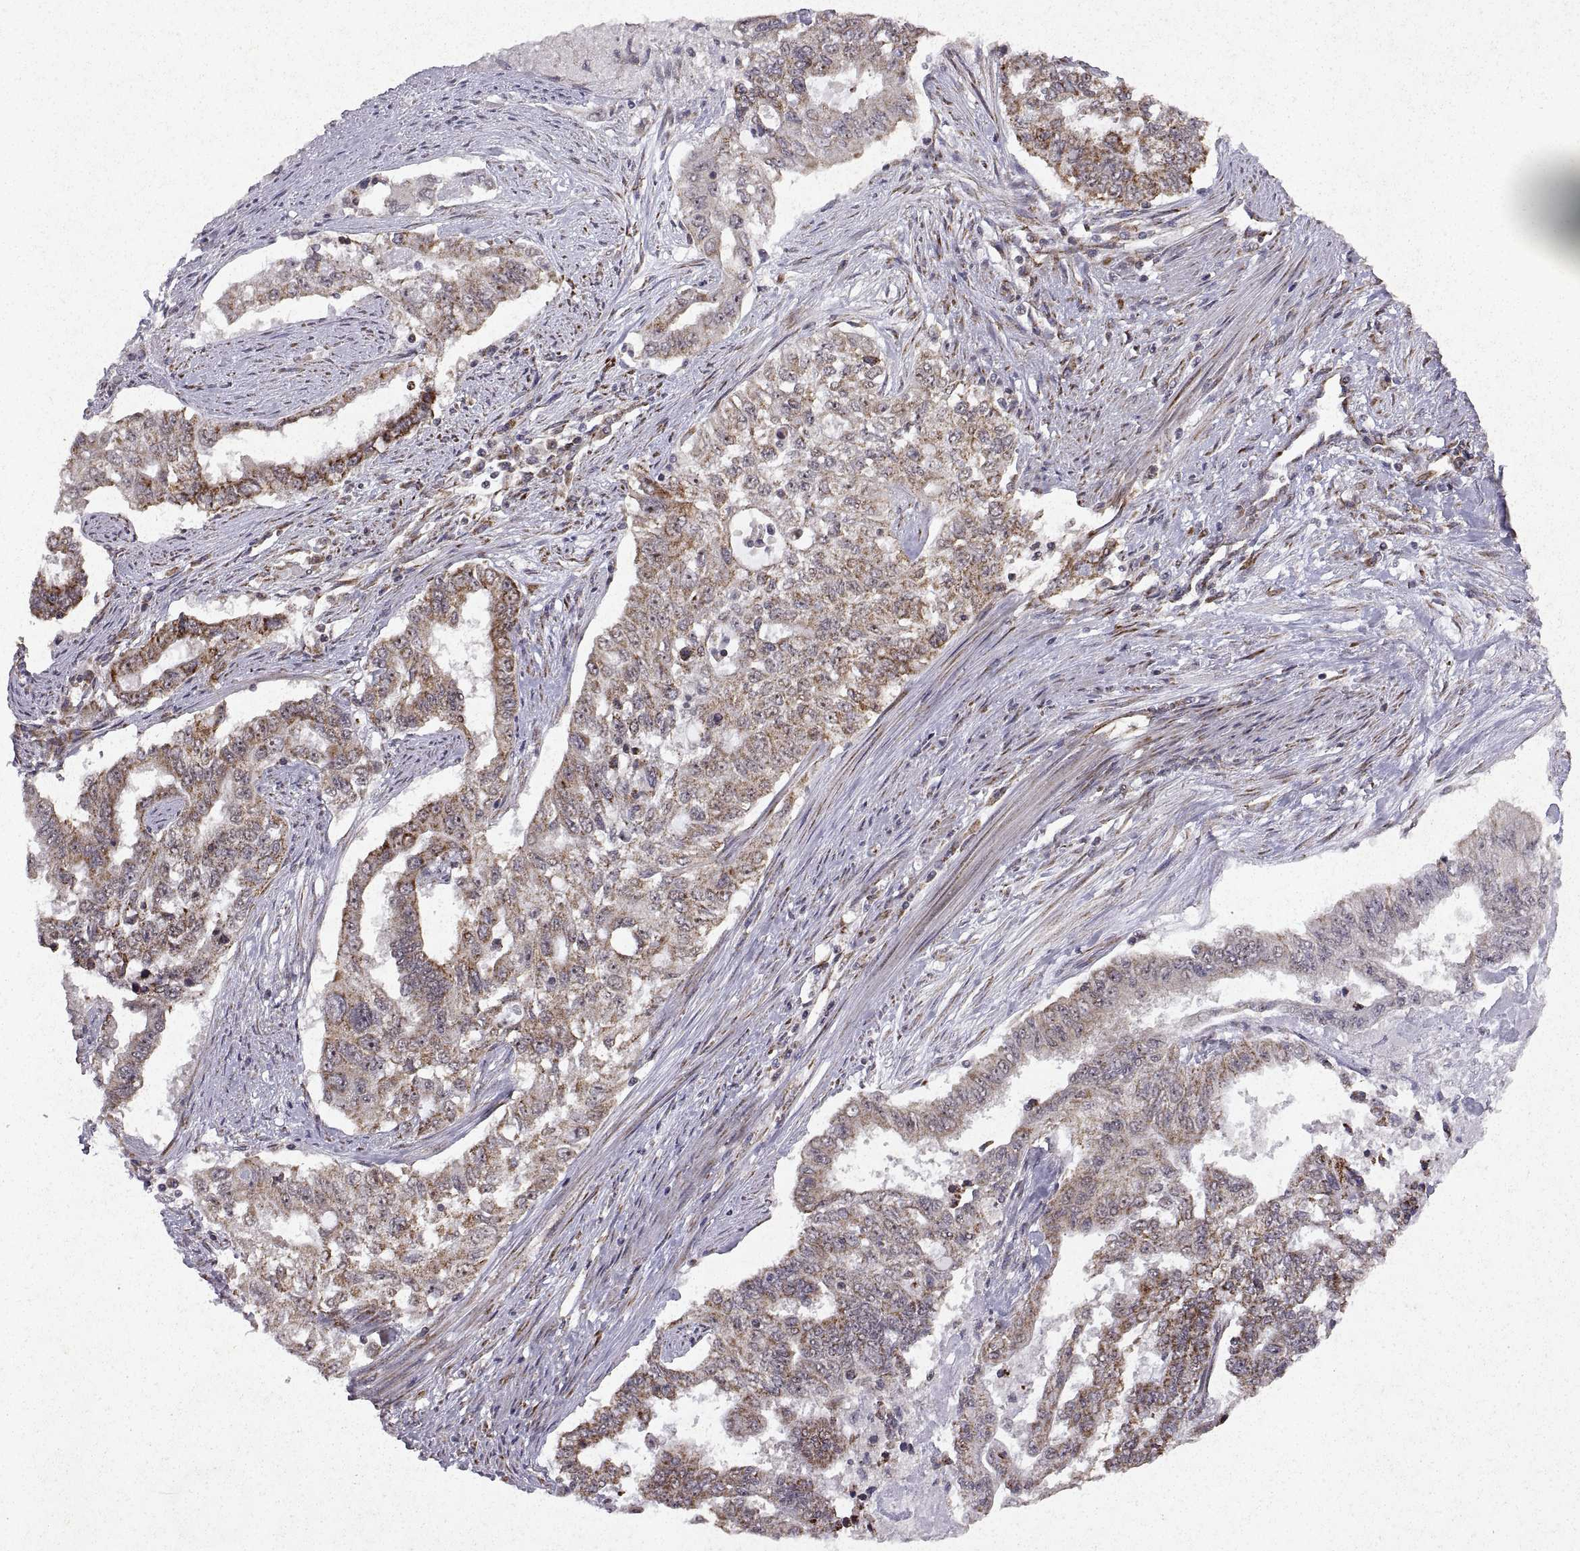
{"staining": {"intensity": "weak", "quantity": ">75%", "location": "cytoplasmic/membranous"}, "tissue": "endometrial cancer", "cell_type": "Tumor cells", "image_type": "cancer", "snomed": [{"axis": "morphology", "description": "Adenocarcinoma, NOS"}, {"axis": "topography", "description": "Uterus"}], "caption": "Immunohistochemical staining of endometrial adenocarcinoma displays low levels of weak cytoplasmic/membranous protein staining in about >75% of tumor cells.", "gene": "MANBAL", "patient": {"sex": "female", "age": 59}}